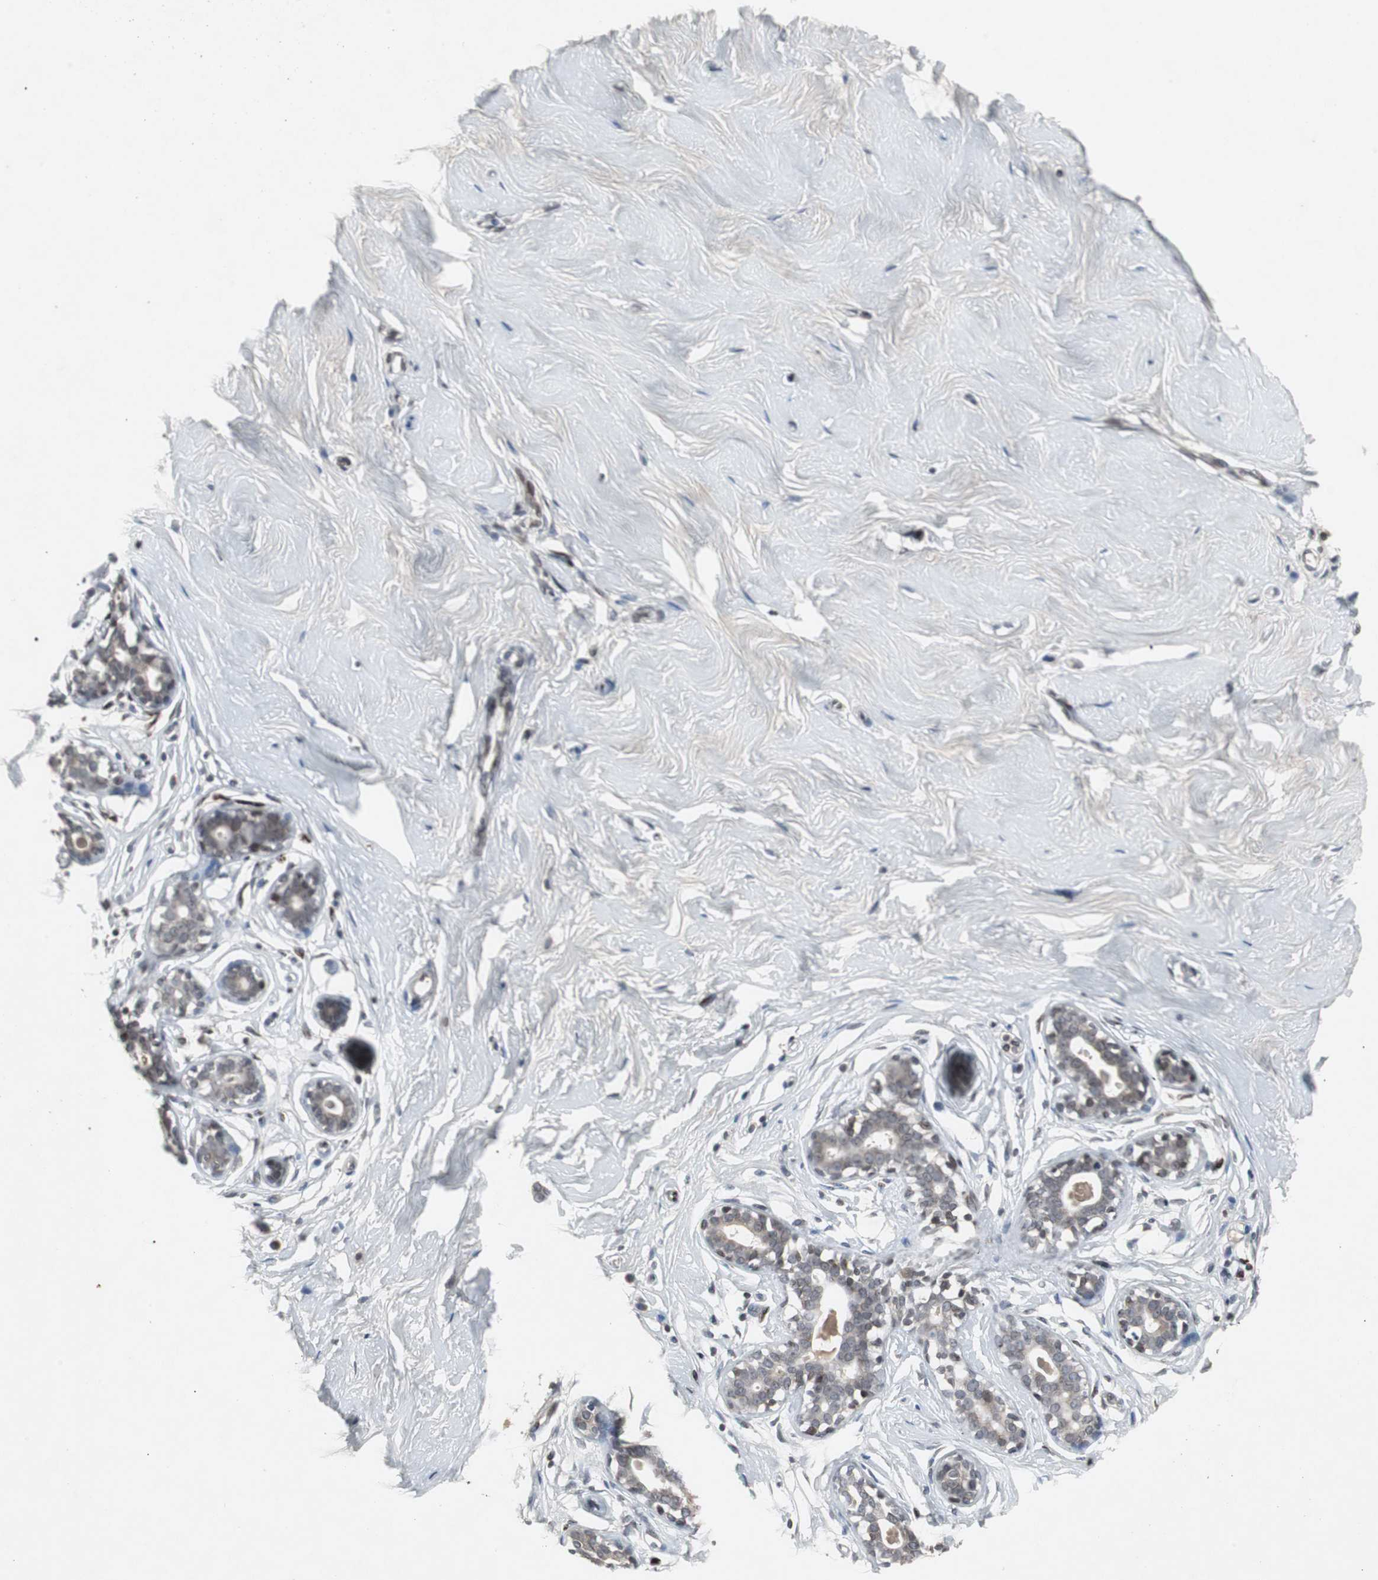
{"staining": {"intensity": "negative", "quantity": "none", "location": "none"}, "tissue": "breast", "cell_type": "Adipocytes", "image_type": "normal", "snomed": [{"axis": "morphology", "description": "Normal tissue, NOS"}, {"axis": "topography", "description": "Breast"}], "caption": "A histopathology image of breast stained for a protein demonstrates no brown staining in adipocytes.", "gene": "ZNF396", "patient": {"sex": "female", "age": 23}}